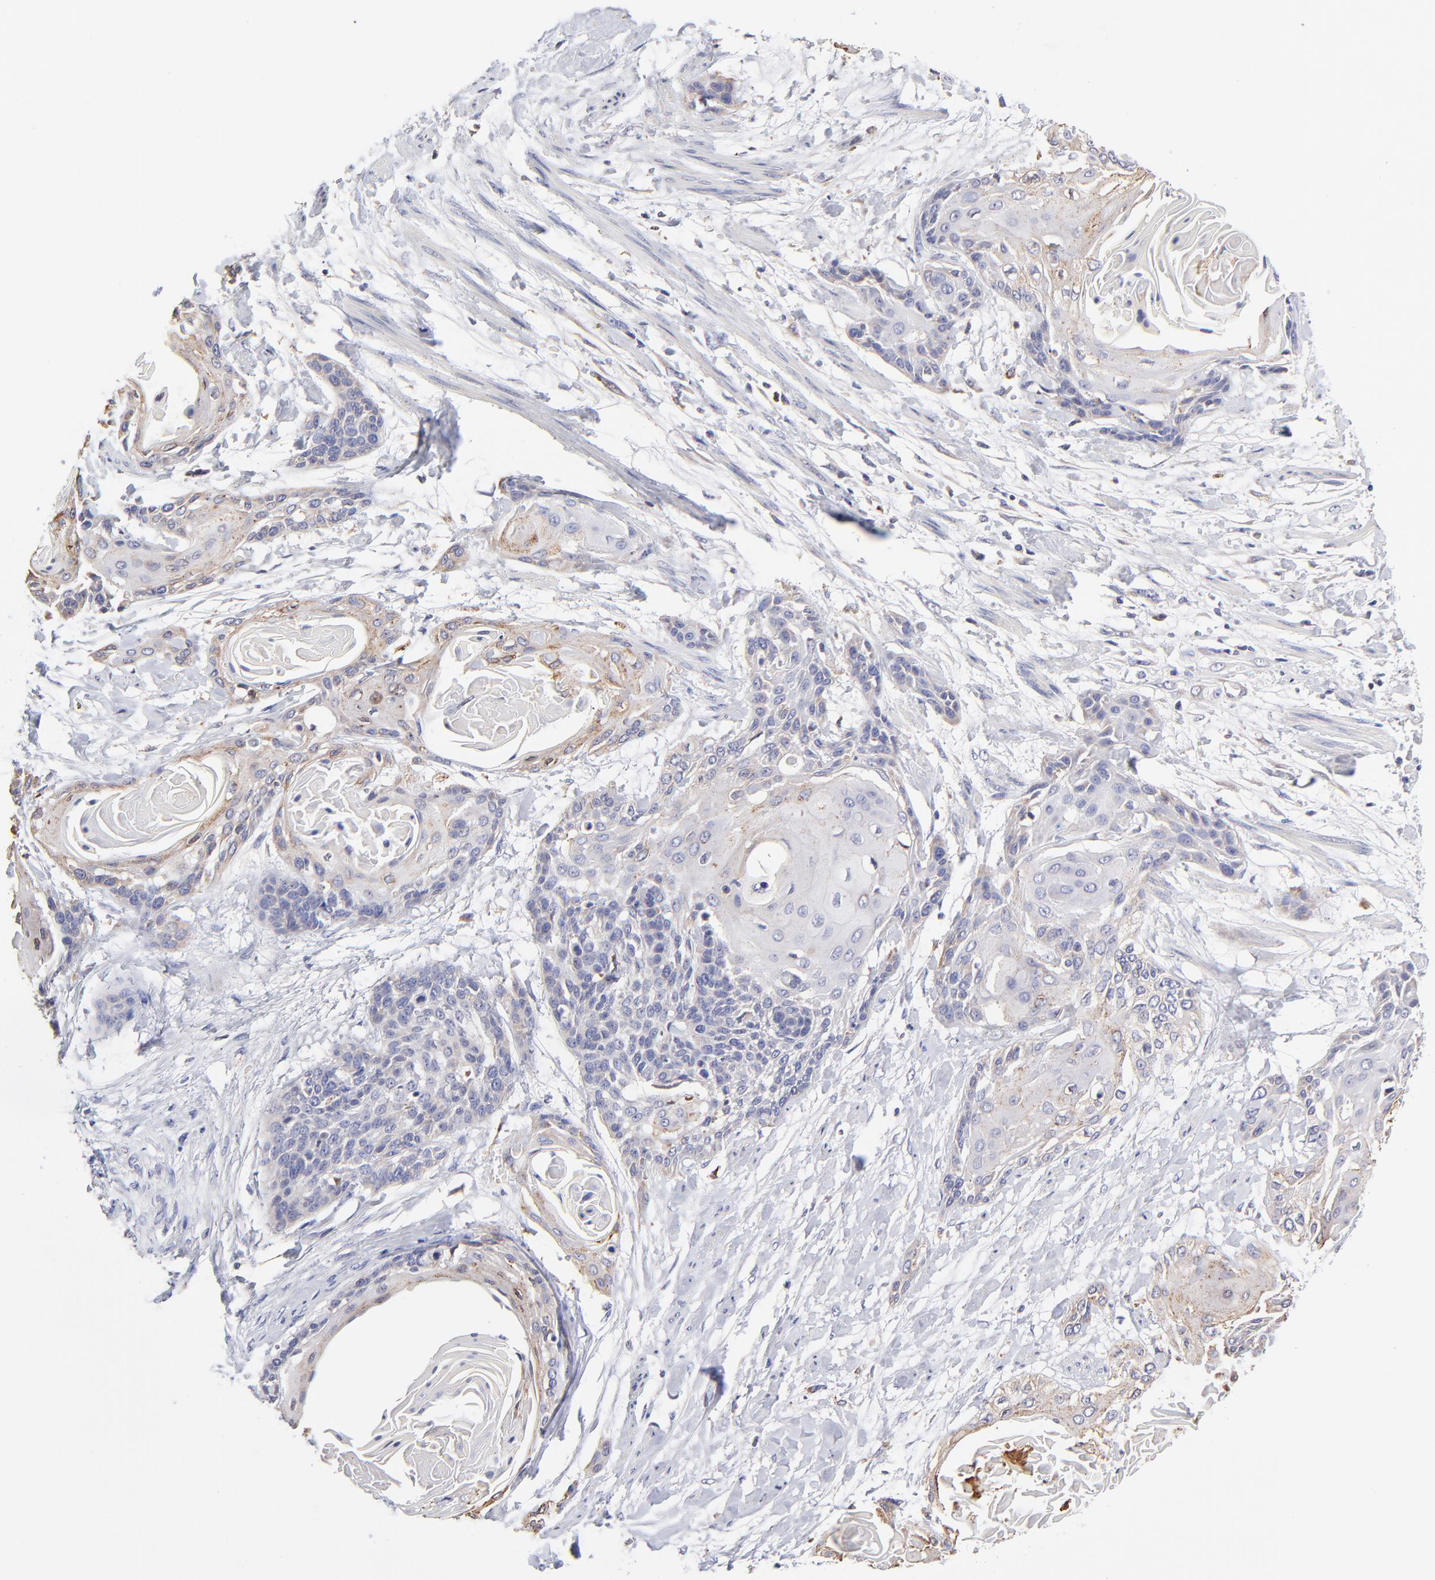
{"staining": {"intensity": "weak", "quantity": "25%-75%", "location": "cytoplasmic/membranous"}, "tissue": "cervical cancer", "cell_type": "Tumor cells", "image_type": "cancer", "snomed": [{"axis": "morphology", "description": "Squamous cell carcinoma, NOS"}, {"axis": "topography", "description": "Cervix"}], "caption": "Cervical cancer (squamous cell carcinoma) was stained to show a protein in brown. There is low levels of weak cytoplasmic/membranous expression in about 25%-75% of tumor cells.", "gene": "GCSAM", "patient": {"sex": "female", "age": 57}}